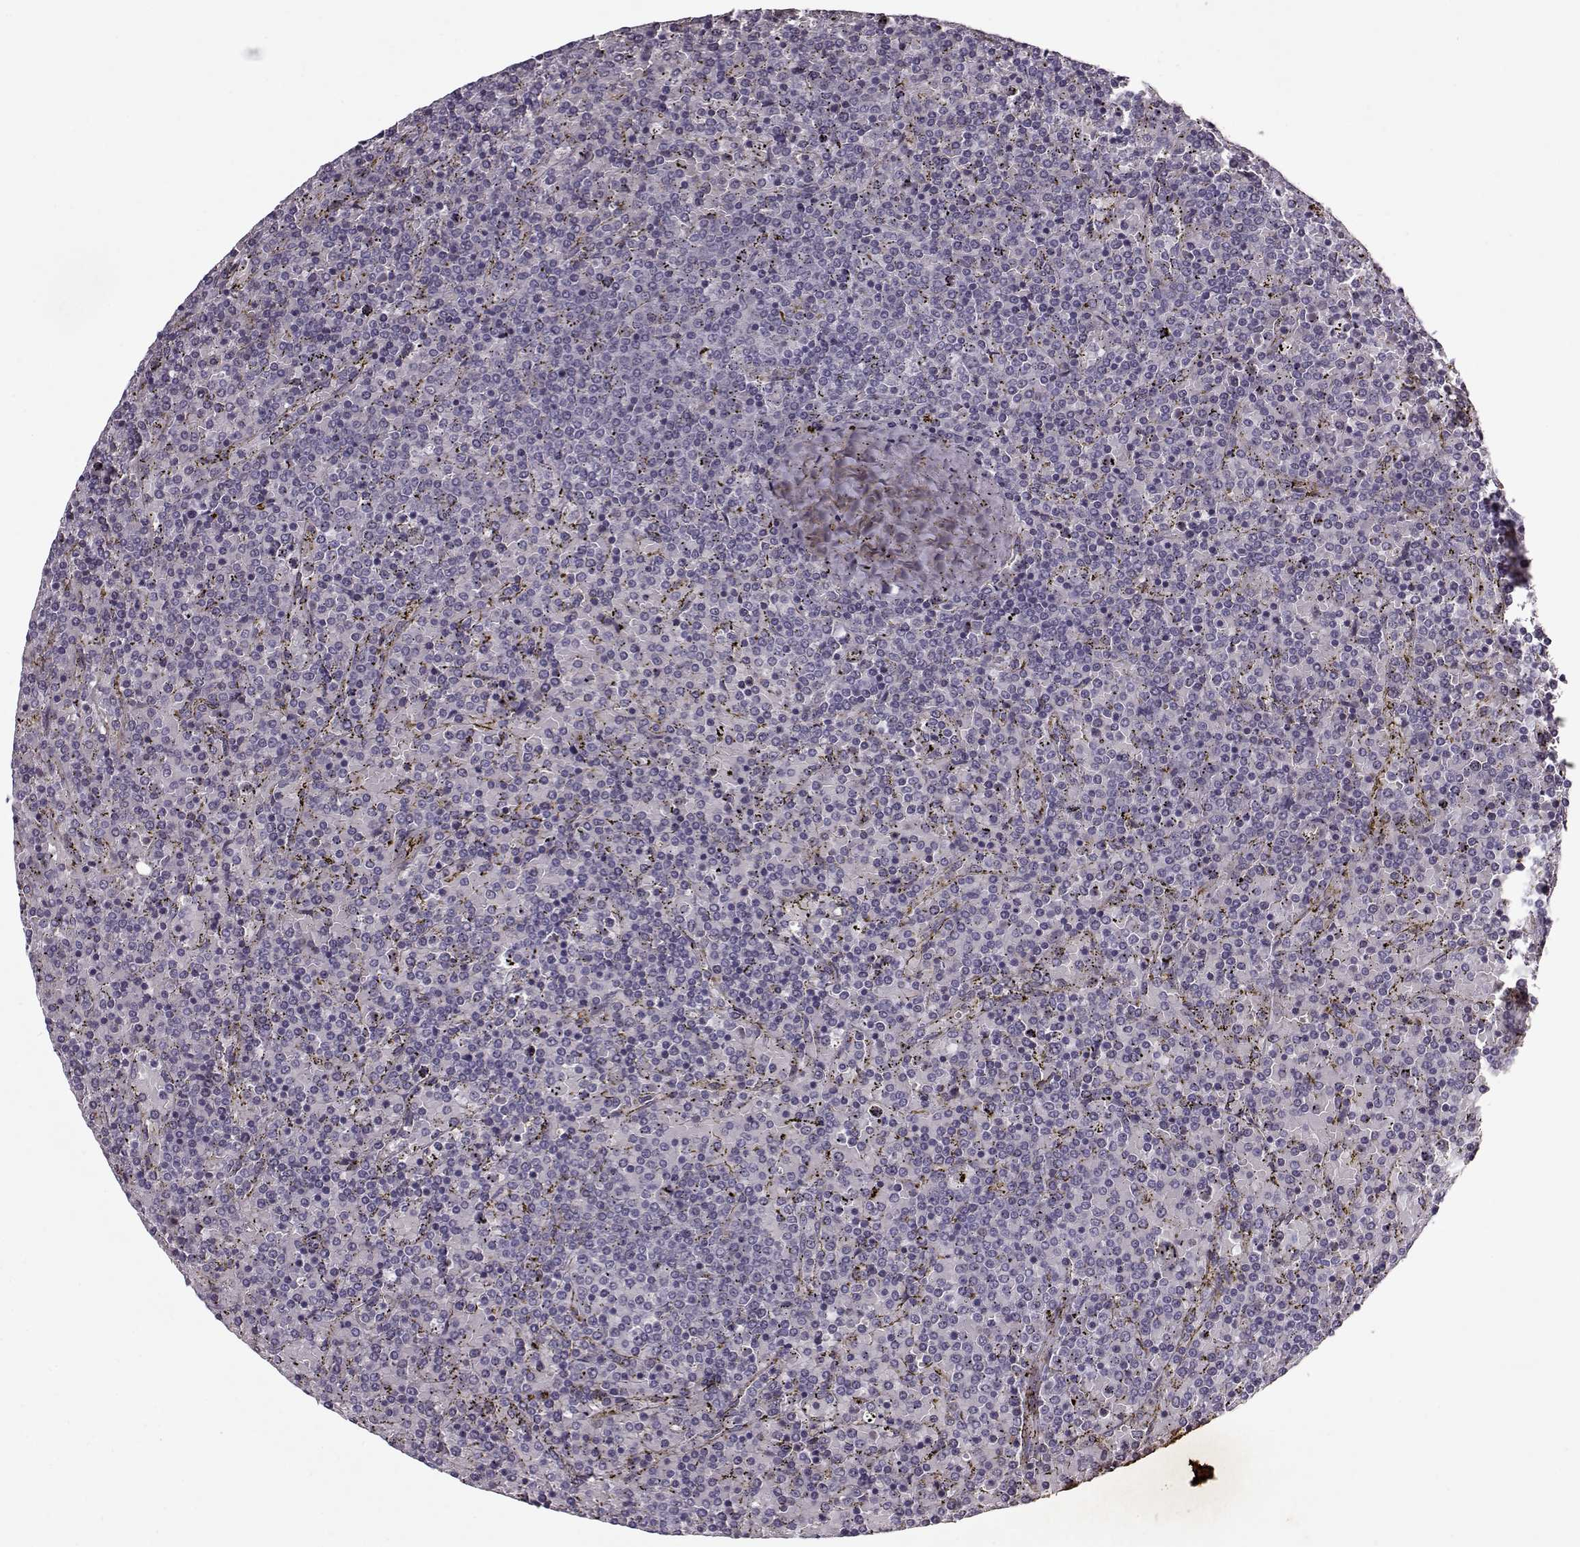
{"staining": {"intensity": "negative", "quantity": "none", "location": "none"}, "tissue": "lymphoma", "cell_type": "Tumor cells", "image_type": "cancer", "snomed": [{"axis": "morphology", "description": "Malignant lymphoma, non-Hodgkin's type, Low grade"}, {"axis": "topography", "description": "Spleen"}], "caption": "The histopathology image exhibits no staining of tumor cells in low-grade malignant lymphoma, non-Hodgkin's type.", "gene": "KRT9", "patient": {"sex": "female", "age": 77}}